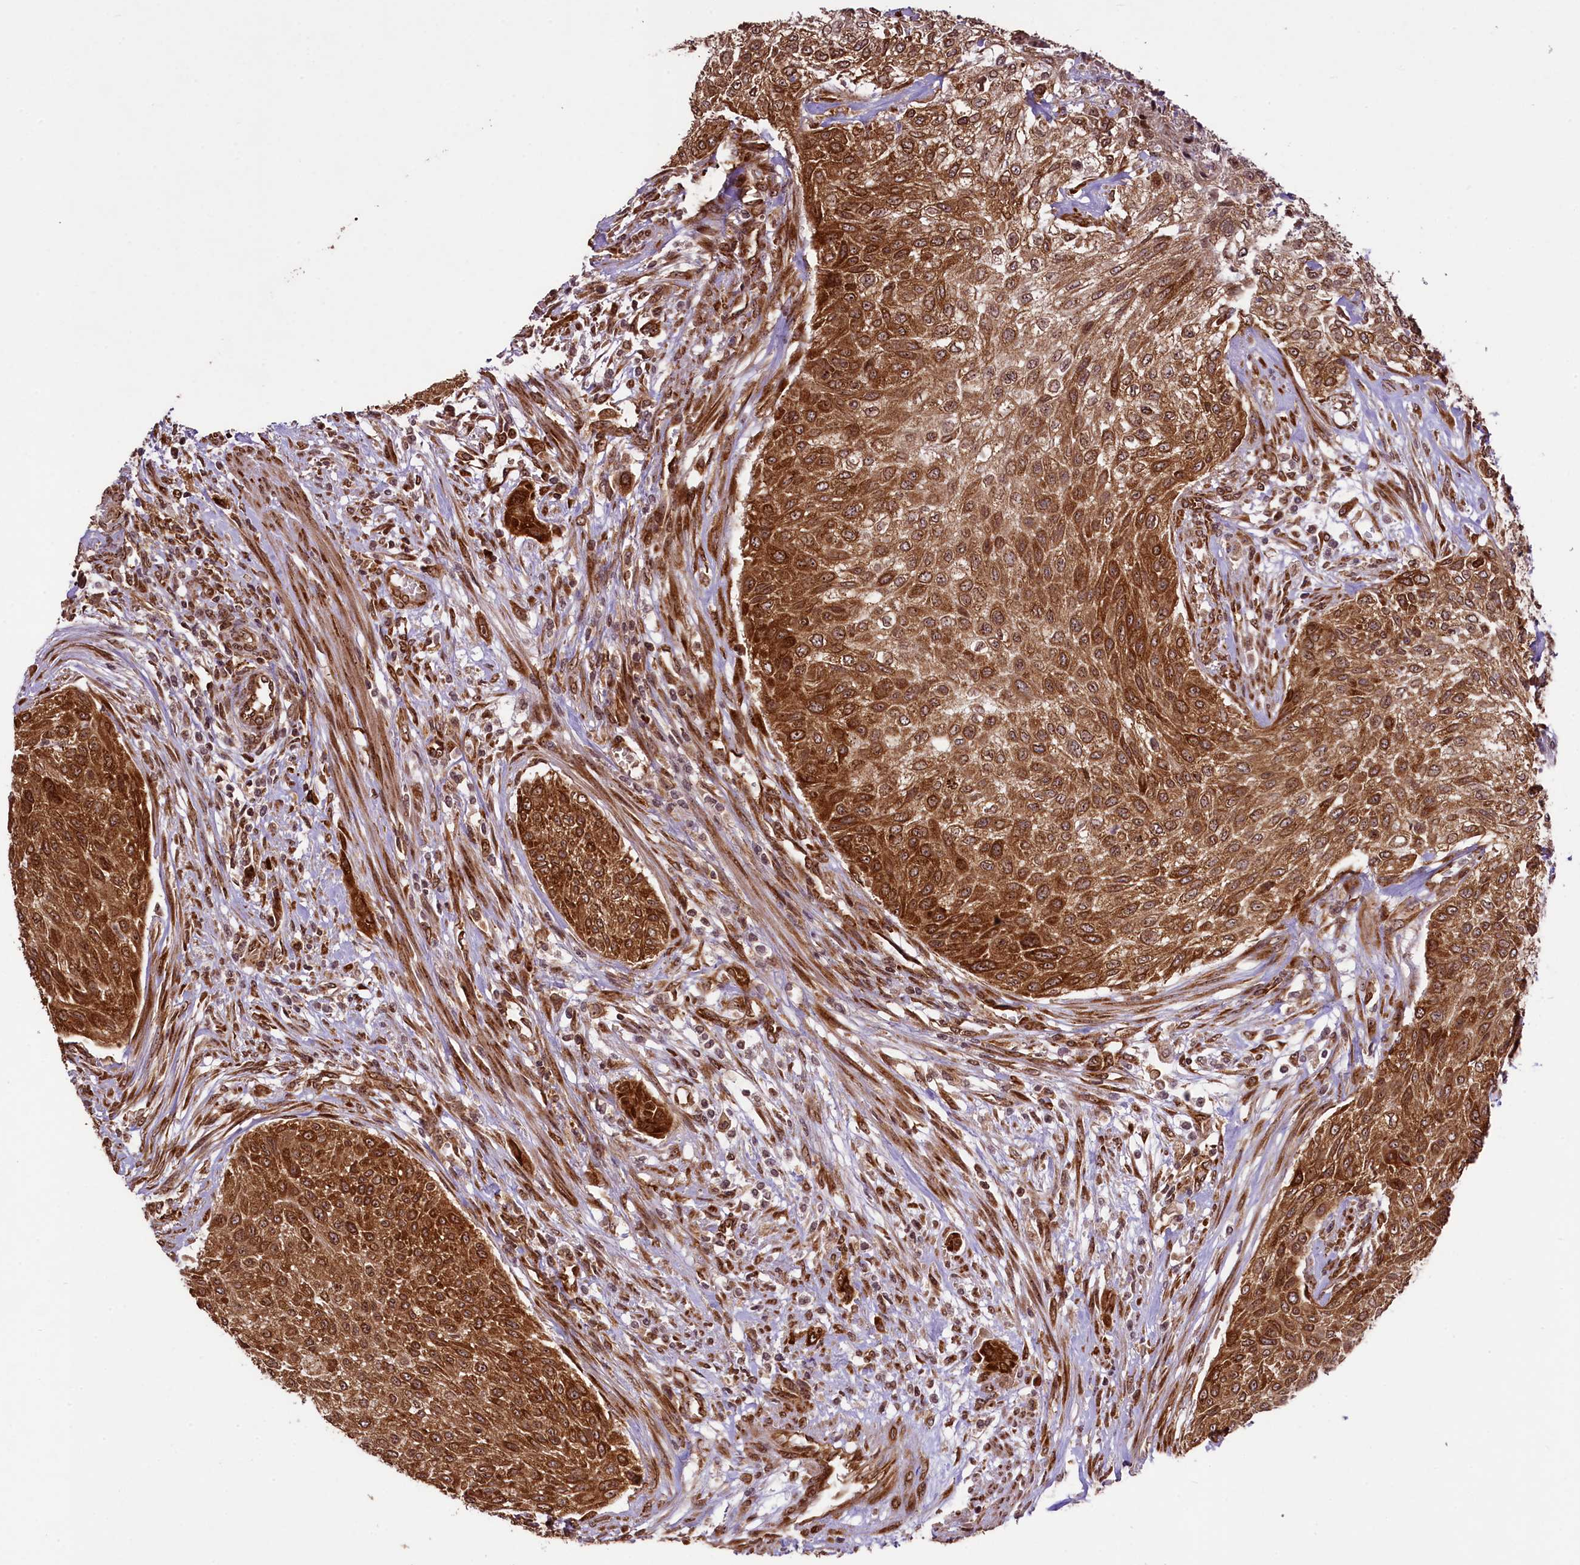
{"staining": {"intensity": "strong", "quantity": ">75%", "location": "cytoplasmic/membranous"}, "tissue": "urothelial cancer", "cell_type": "Tumor cells", "image_type": "cancer", "snomed": [{"axis": "morphology", "description": "Normal tissue, NOS"}, {"axis": "morphology", "description": "Urothelial carcinoma, NOS"}, {"axis": "topography", "description": "Urinary bladder"}, {"axis": "topography", "description": "Peripheral nerve tissue"}], "caption": "An image of human transitional cell carcinoma stained for a protein displays strong cytoplasmic/membranous brown staining in tumor cells.", "gene": "LARP4", "patient": {"sex": "male", "age": 35}}